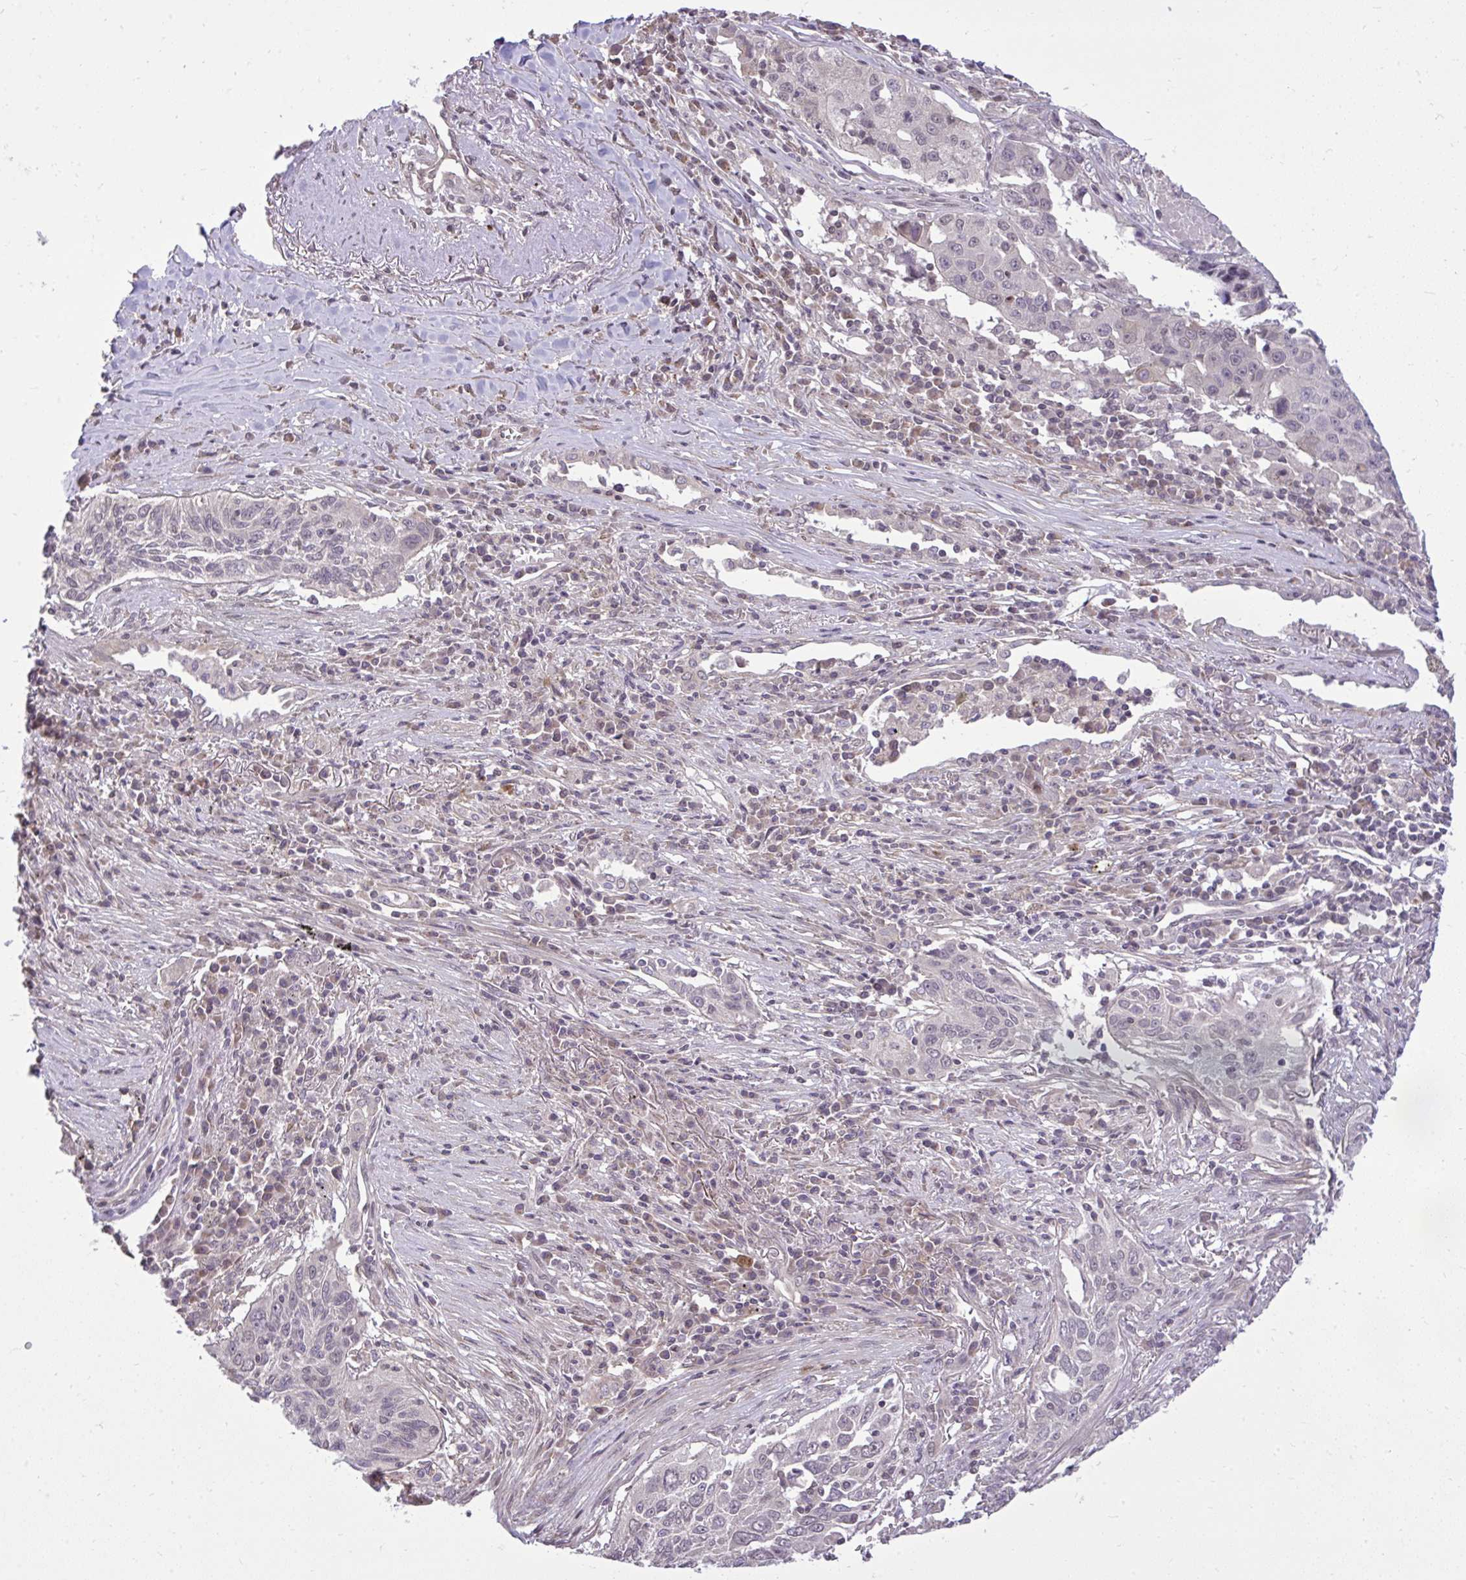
{"staining": {"intensity": "negative", "quantity": "none", "location": "none"}, "tissue": "lung cancer", "cell_type": "Tumor cells", "image_type": "cancer", "snomed": [{"axis": "morphology", "description": "Squamous cell carcinoma, NOS"}, {"axis": "topography", "description": "Lung"}], "caption": "Tumor cells are negative for brown protein staining in lung cancer. (Stains: DAB (3,3'-diaminobenzidine) IHC with hematoxylin counter stain, Microscopy: brightfield microscopy at high magnification).", "gene": "CYP20A1", "patient": {"sex": "female", "age": 66}}